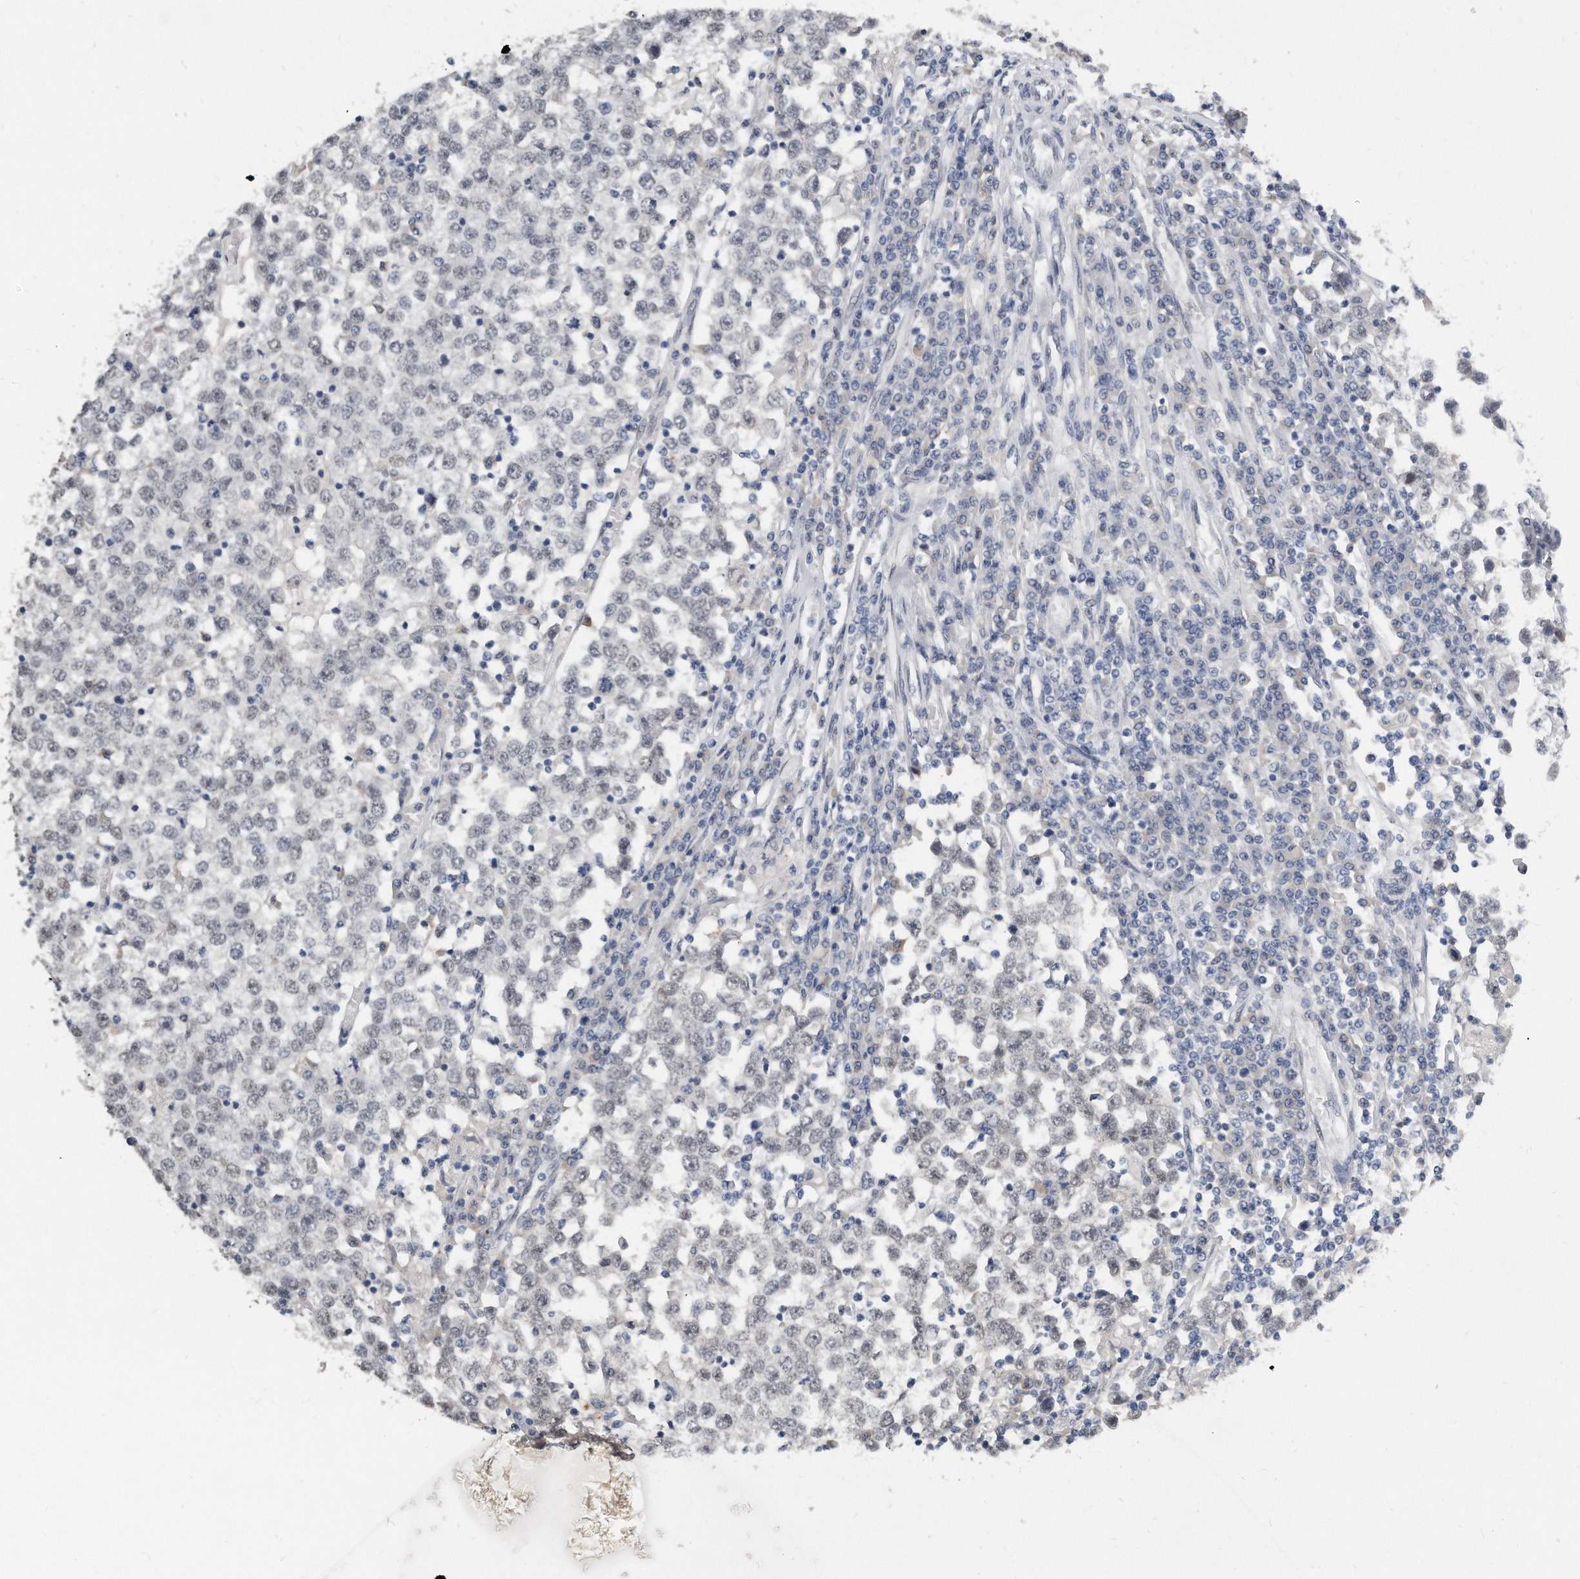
{"staining": {"intensity": "weak", "quantity": "<25%", "location": "nuclear"}, "tissue": "testis cancer", "cell_type": "Tumor cells", "image_type": "cancer", "snomed": [{"axis": "morphology", "description": "Seminoma, NOS"}, {"axis": "topography", "description": "Testis"}], "caption": "Image shows no protein expression in tumor cells of testis cancer tissue.", "gene": "CTBP2", "patient": {"sex": "male", "age": 65}}